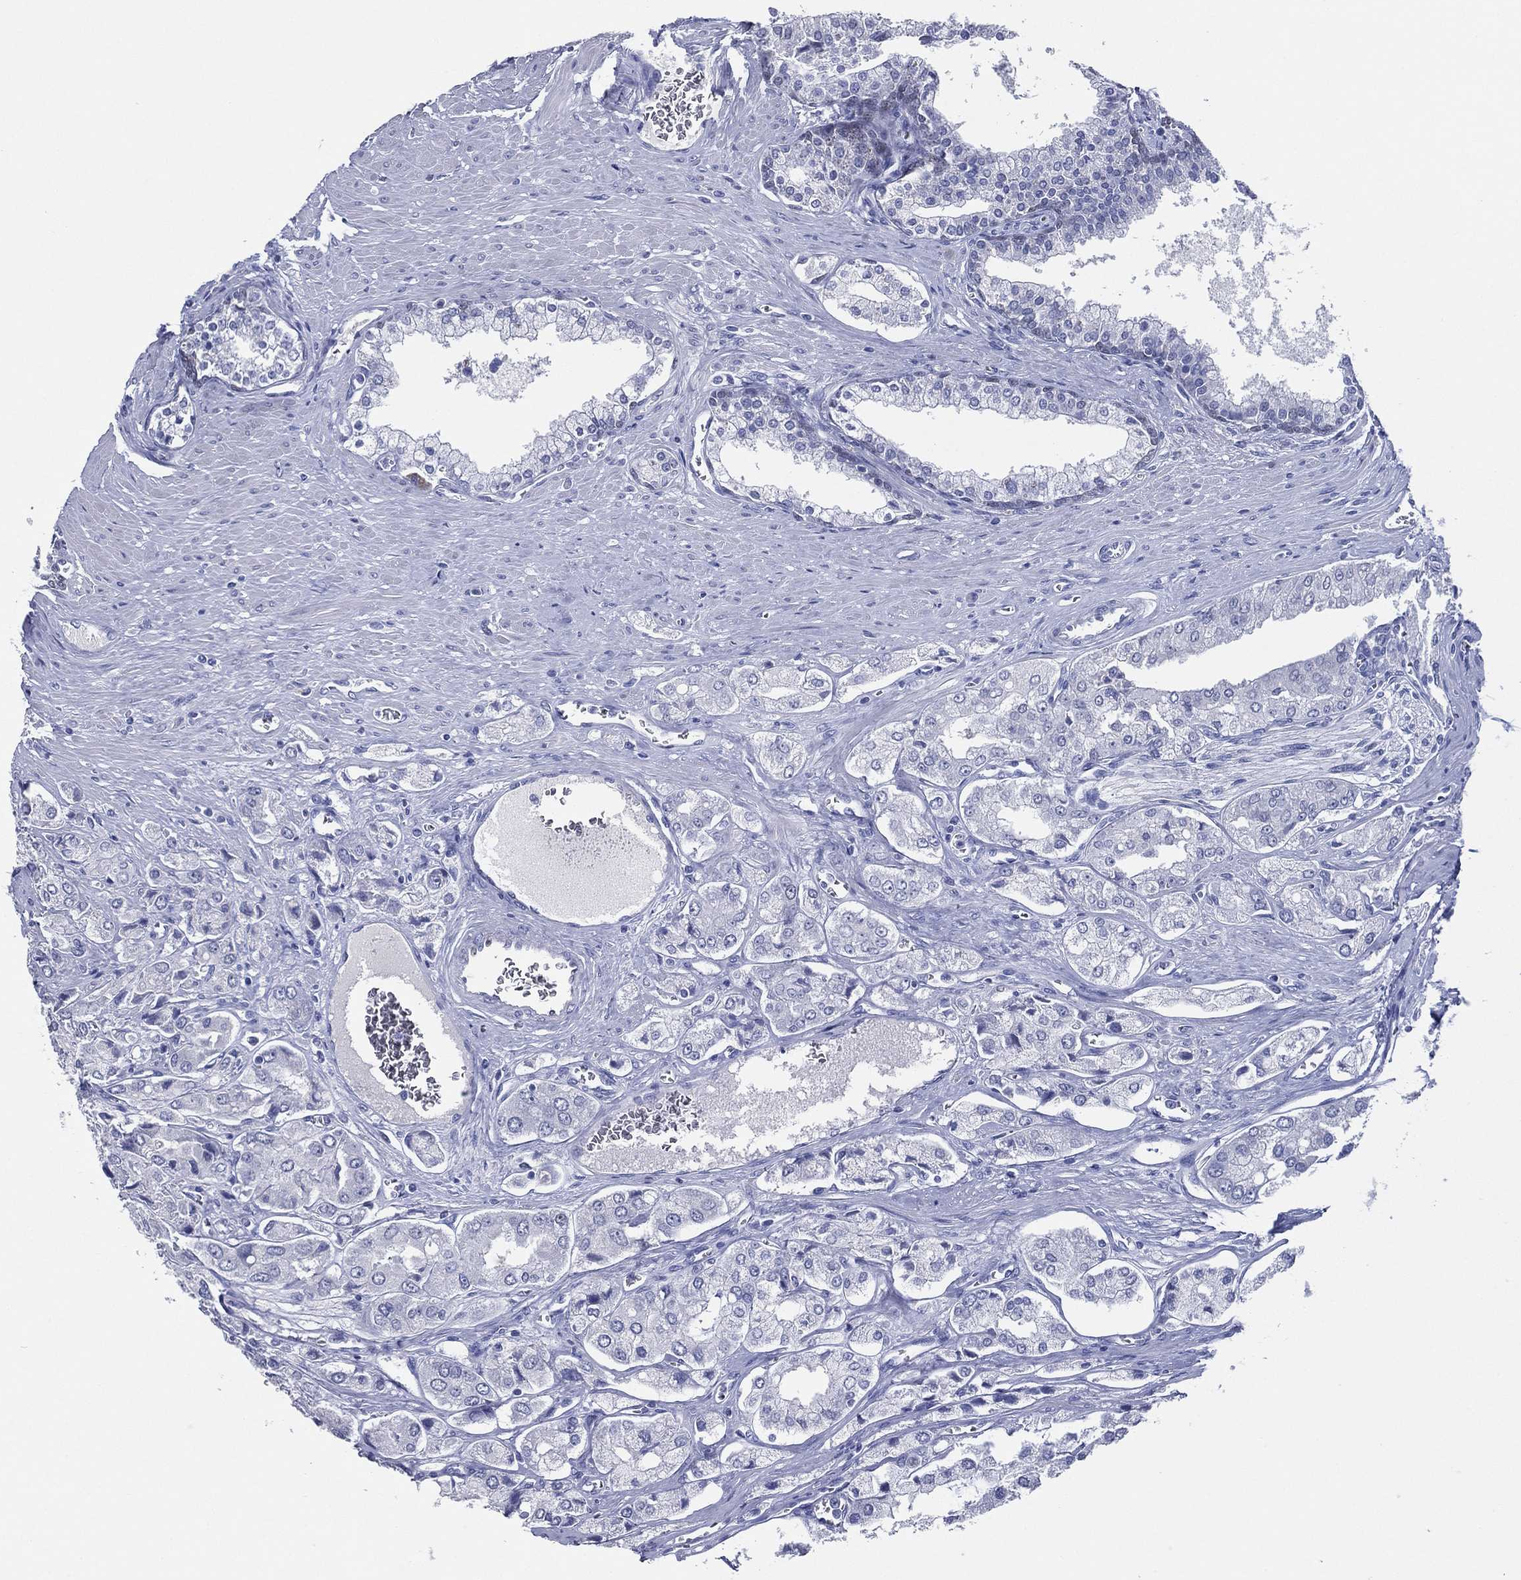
{"staining": {"intensity": "negative", "quantity": "none", "location": "none"}, "tissue": "prostate cancer", "cell_type": "Tumor cells", "image_type": "cancer", "snomed": [{"axis": "morphology", "description": "Adenocarcinoma, NOS"}, {"axis": "topography", "description": "Prostate and seminal vesicle, NOS"}, {"axis": "topography", "description": "Prostate"}], "caption": "A high-resolution photomicrograph shows immunohistochemistry staining of prostate cancer (adenocarcinoma), which shows no significant positivity in tumor cells.", "gene": "TFAP2A", "patient": {"sex": "male", "age": 67}}